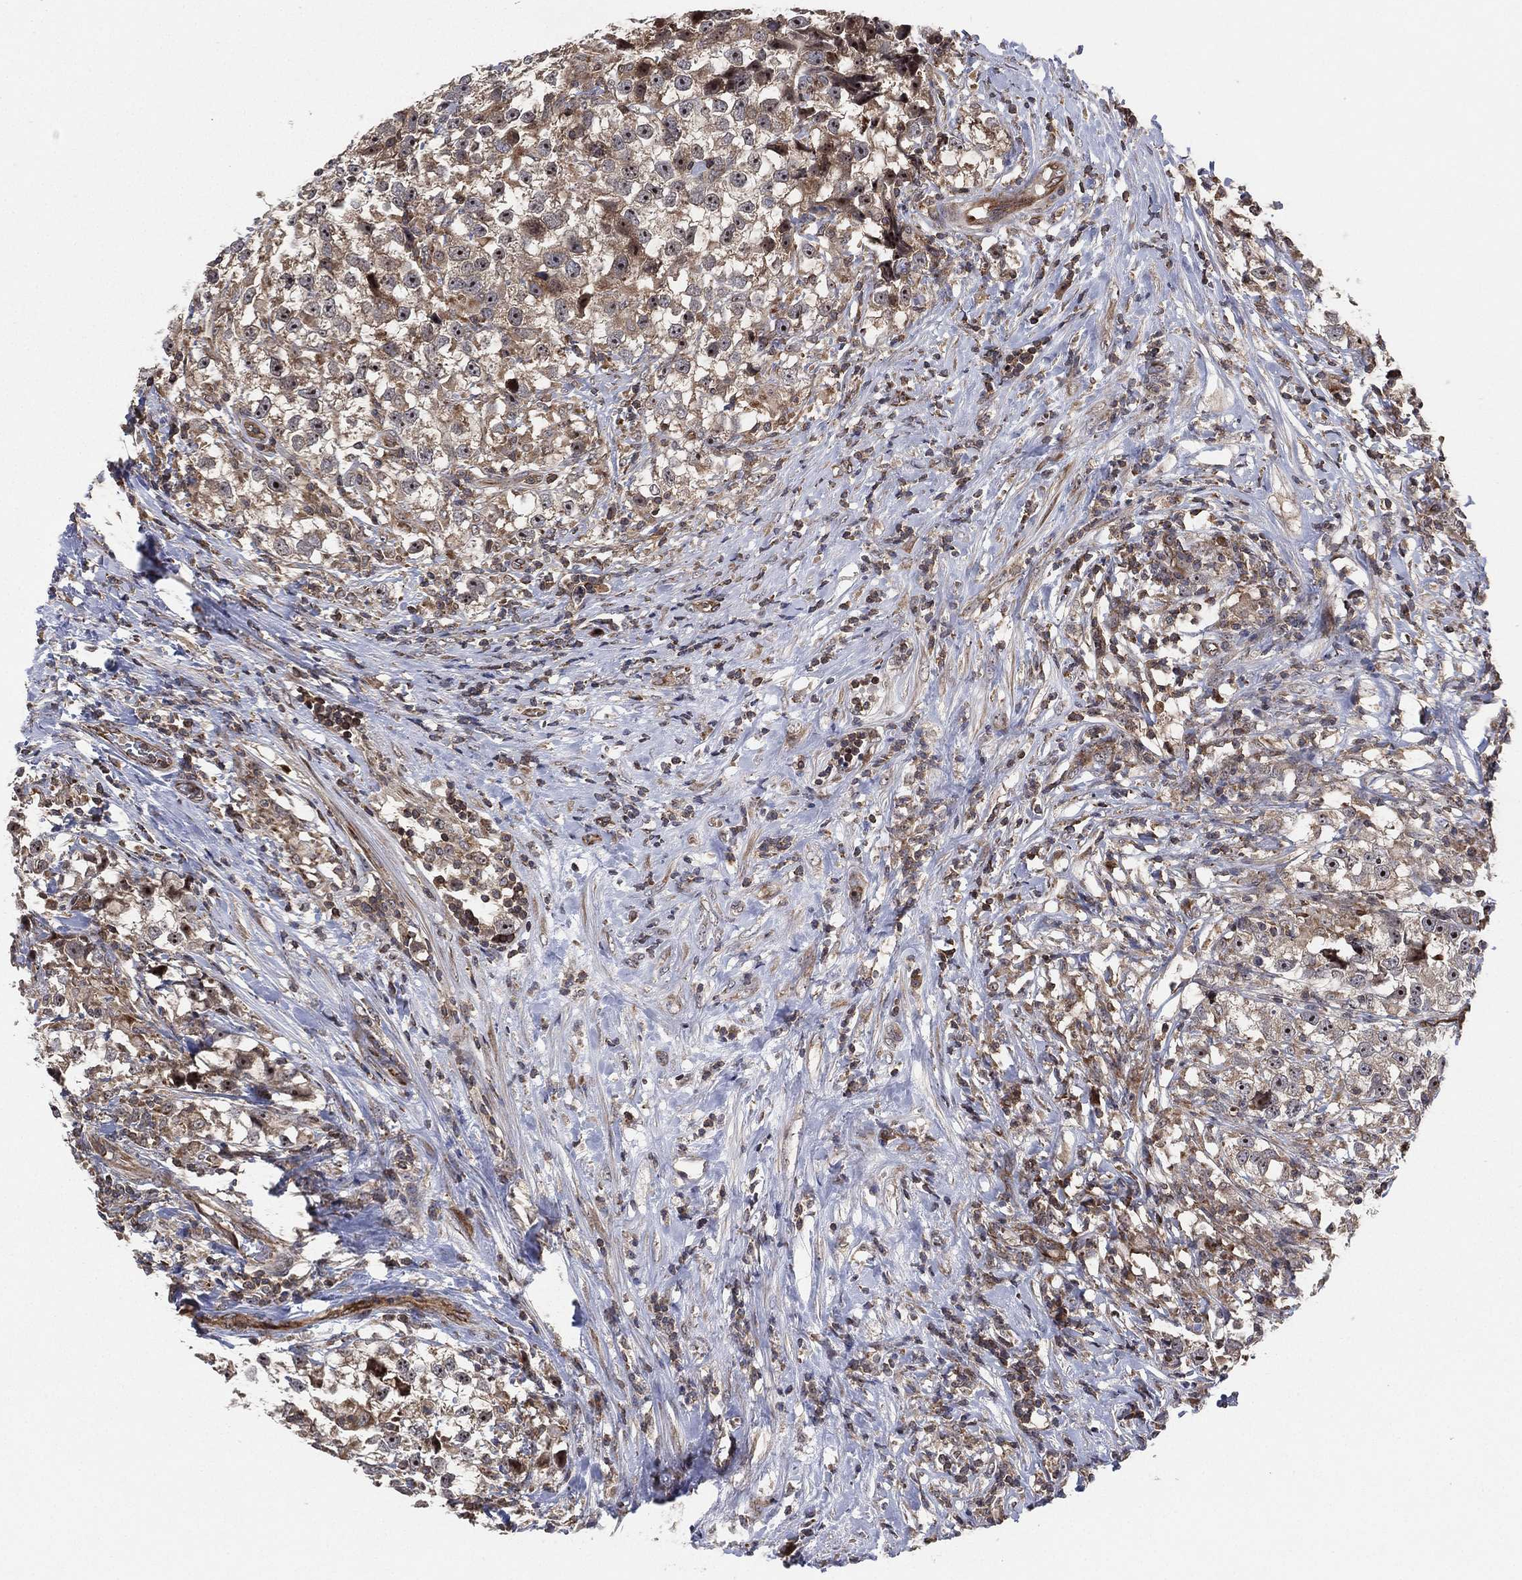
{"staining": {"intensity": "weak", "quantity": "25%-75%", "location": "cytoplasmic/membranous"}, "tissue": "testis cancer", "cell_type": "Tumor cells", "image_type": "cancer", "snomed": [{"axis": "morphology", "description": "Seminoma, NOS"}, {"axis": "topography", "description": "Testis"}], "caption": "Immunohistochemistry micrograph of neoplastic tissue: seminoma (testis) stained using immunohistochemistry (IHC) shows low levels of weak protein expression localized specifically in the cytoplasmic/membranous of tumor cells, appearing as a cytoplasmic/membranous brown color.", "gene": "TMCO1", "patient": {"sex": "male", "age": 46}}